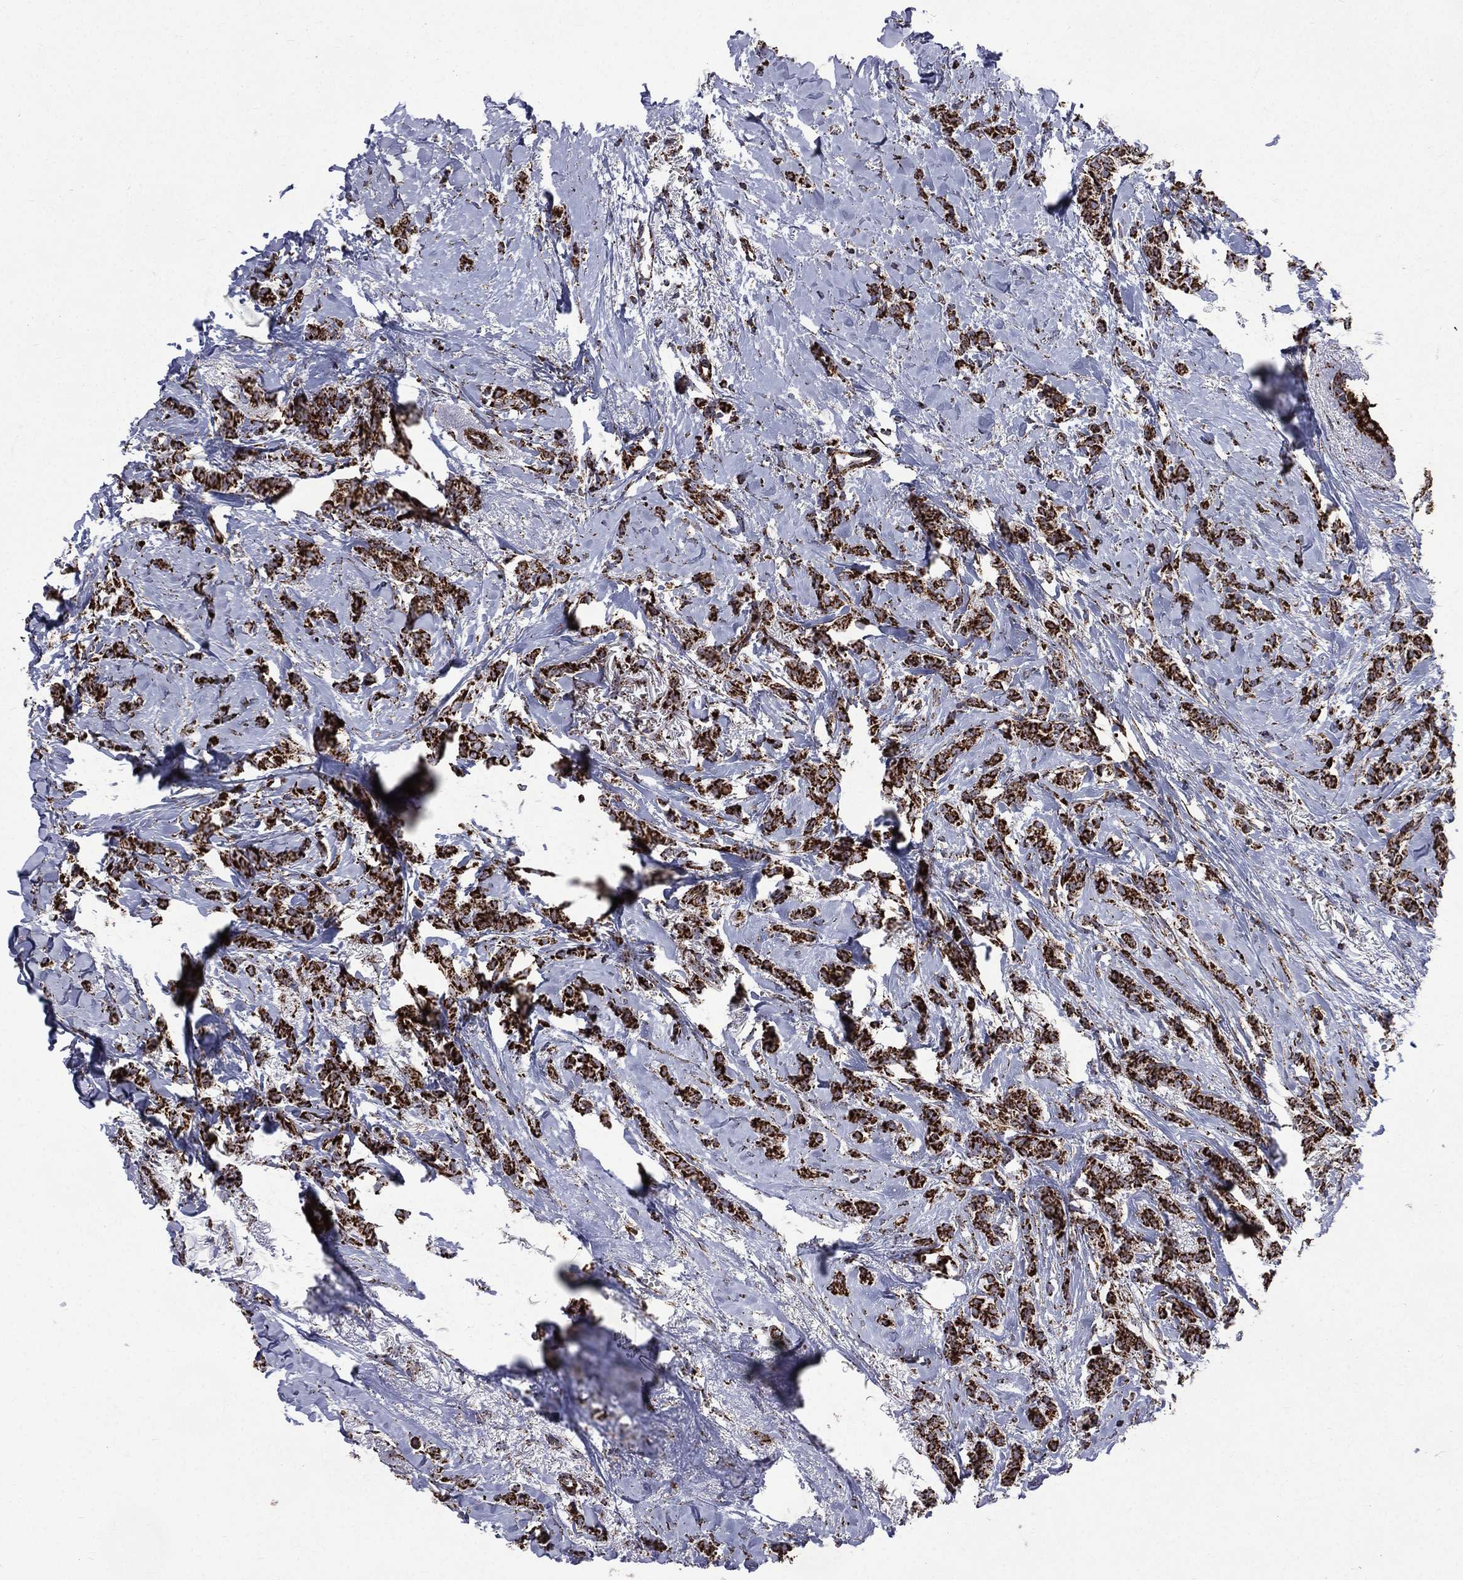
{"staining": {"intensity": "strong", "quantity": ">75%", "location": "cytoplasmic/membranous"}, "tissue": "breast cancer", "cell_type": "Tumor cells", "image_type": "cancer", "snomed": [{"axis": "morphology", "description": "Duct carcinoma"}, {"axis": "topography", "description": "Breast"}], "caption": "About >75% of tumor cells in human invasive ductal carcinoma (breast) show strong cytoplasmic/membranous protein expression as visualized by brown immunohistochemical staining.", "gene": "GOT2", "patient": {"sex": "female", "age": 85}}